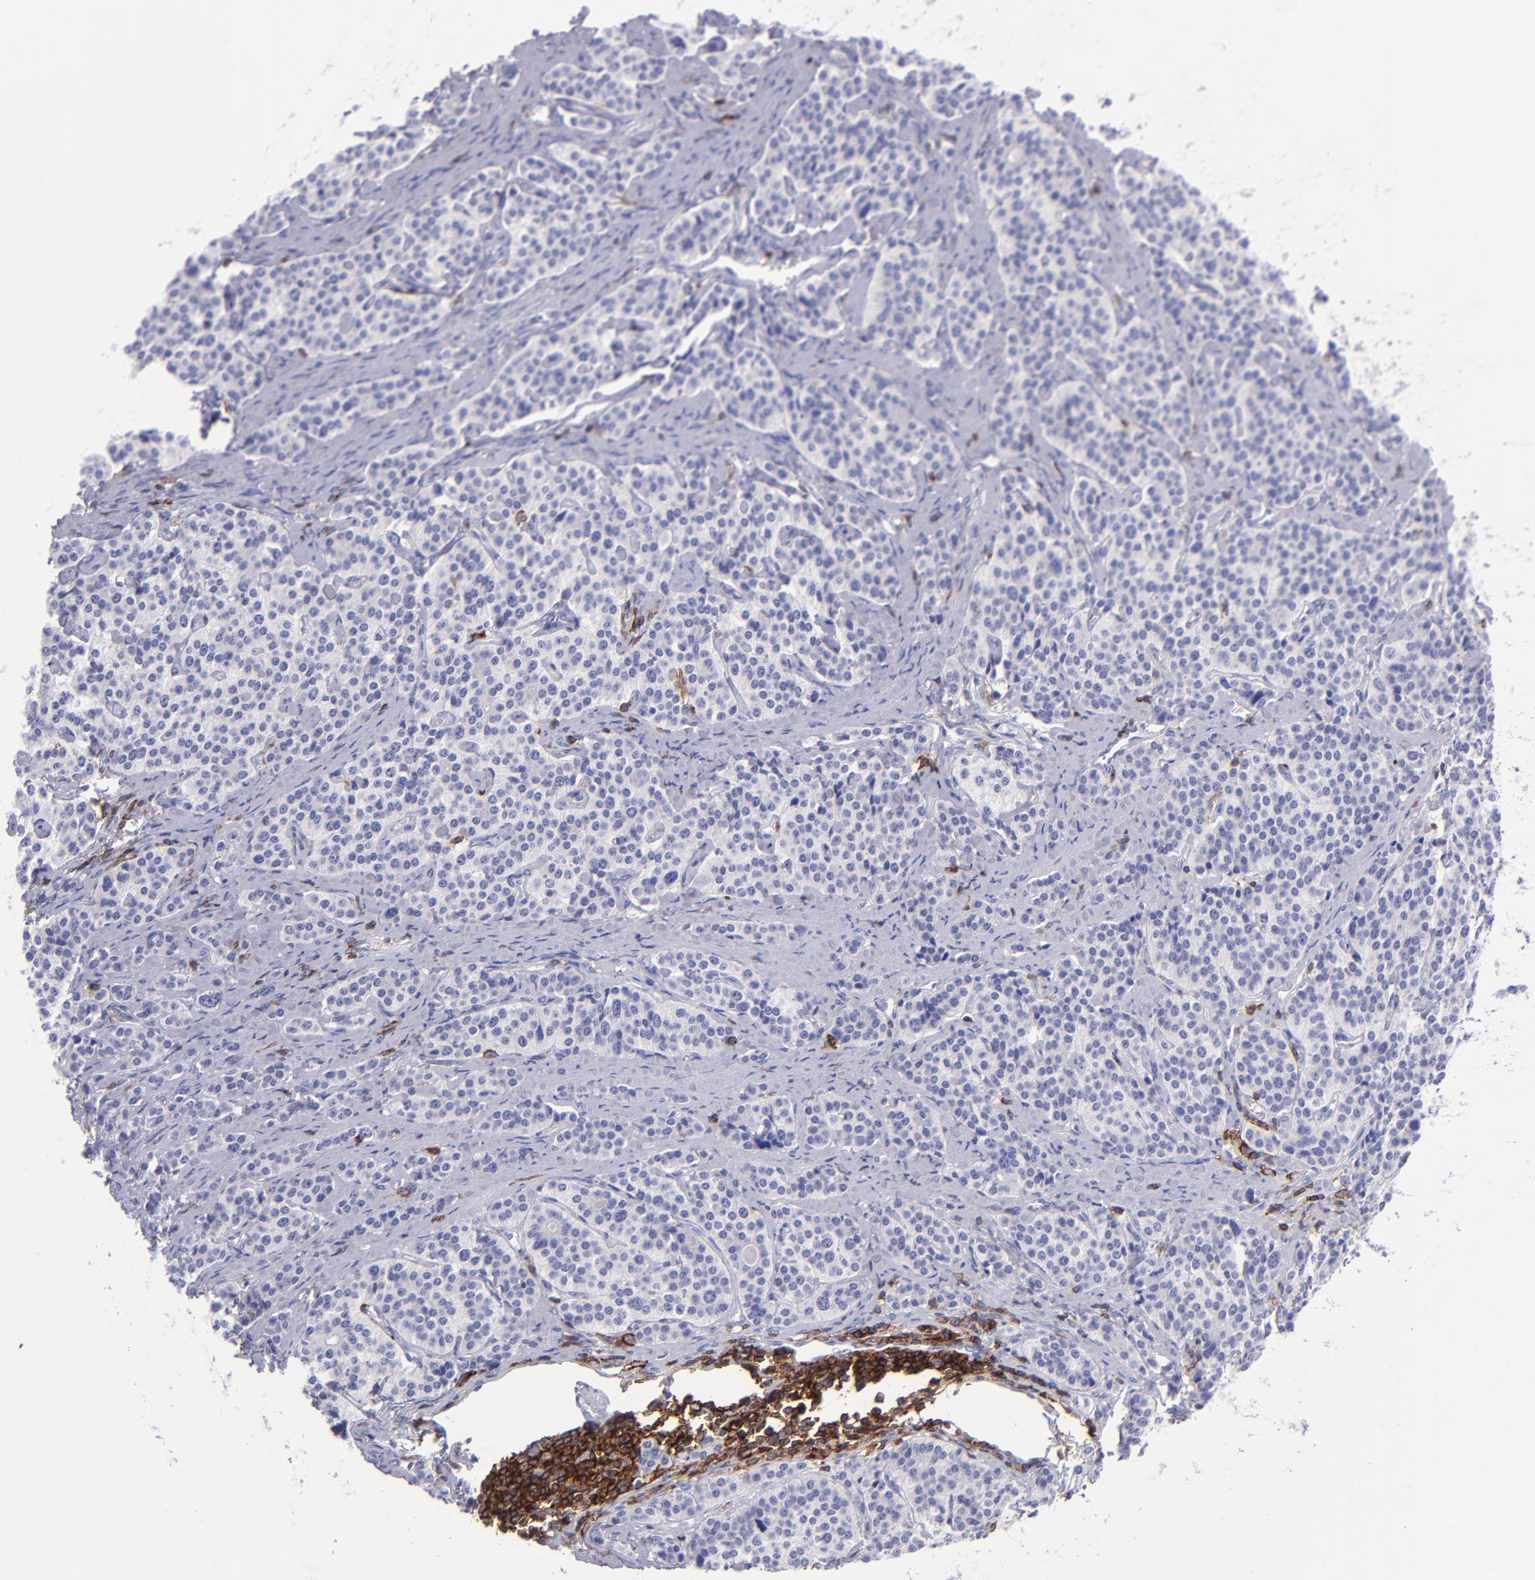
{"staining": {"intensity": "negative", "quantity": "none", "location": "none"}, "tissue": "carcinoid", "cell_type": "Tumor cells", "image_type": "cancer", "snomed": [{"axis": "morphology", "description": "Carcinoid, malignant, NOS"}, {"axis": "topography", "description": "Small intestine"}], "caption": "High power microscopy histopathology image of an immunohistochemistry image of carcinoid, revealing no significant positivity in tumor cells.", "gene": "ICAM3", "patient": {"sex": "male", "age": 63}}